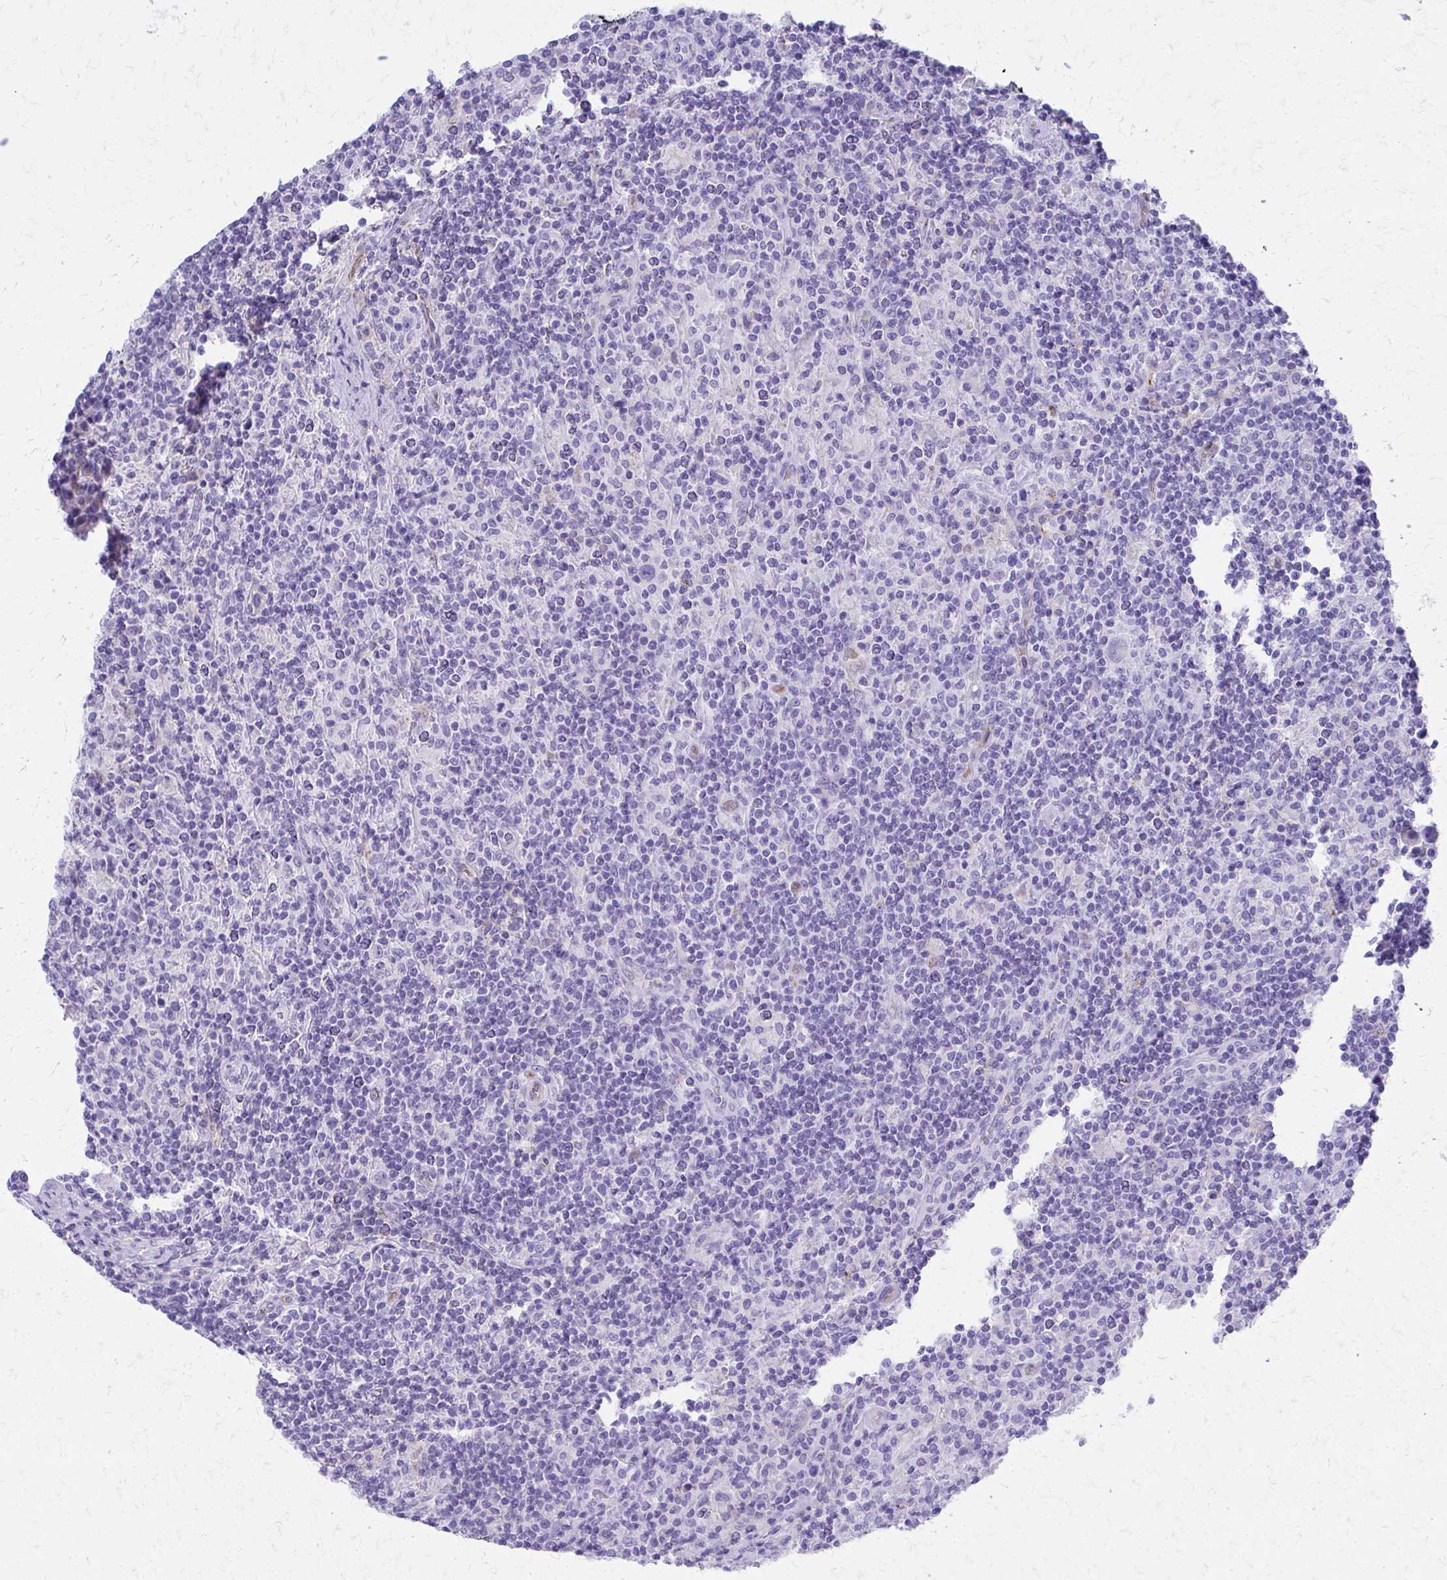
{"staining": {"intensity": "negative", "quantity": "none", "location": "none"}, "tissue": "lymphoma", "cell_type": "Tumor cells", "image_type": "cancer", "snomed": [{"axis": "morphology", "description": "Hodgkin's disease, NOS"}, {"axis": "topography", "description": "Lymph node"}], "caption": "Immunohistochemical staining of human lymphoma demonstrates no significant staining in tumor cells.", "gene": "TPSG1", "patient": {"sex": "male", "age": 70}}